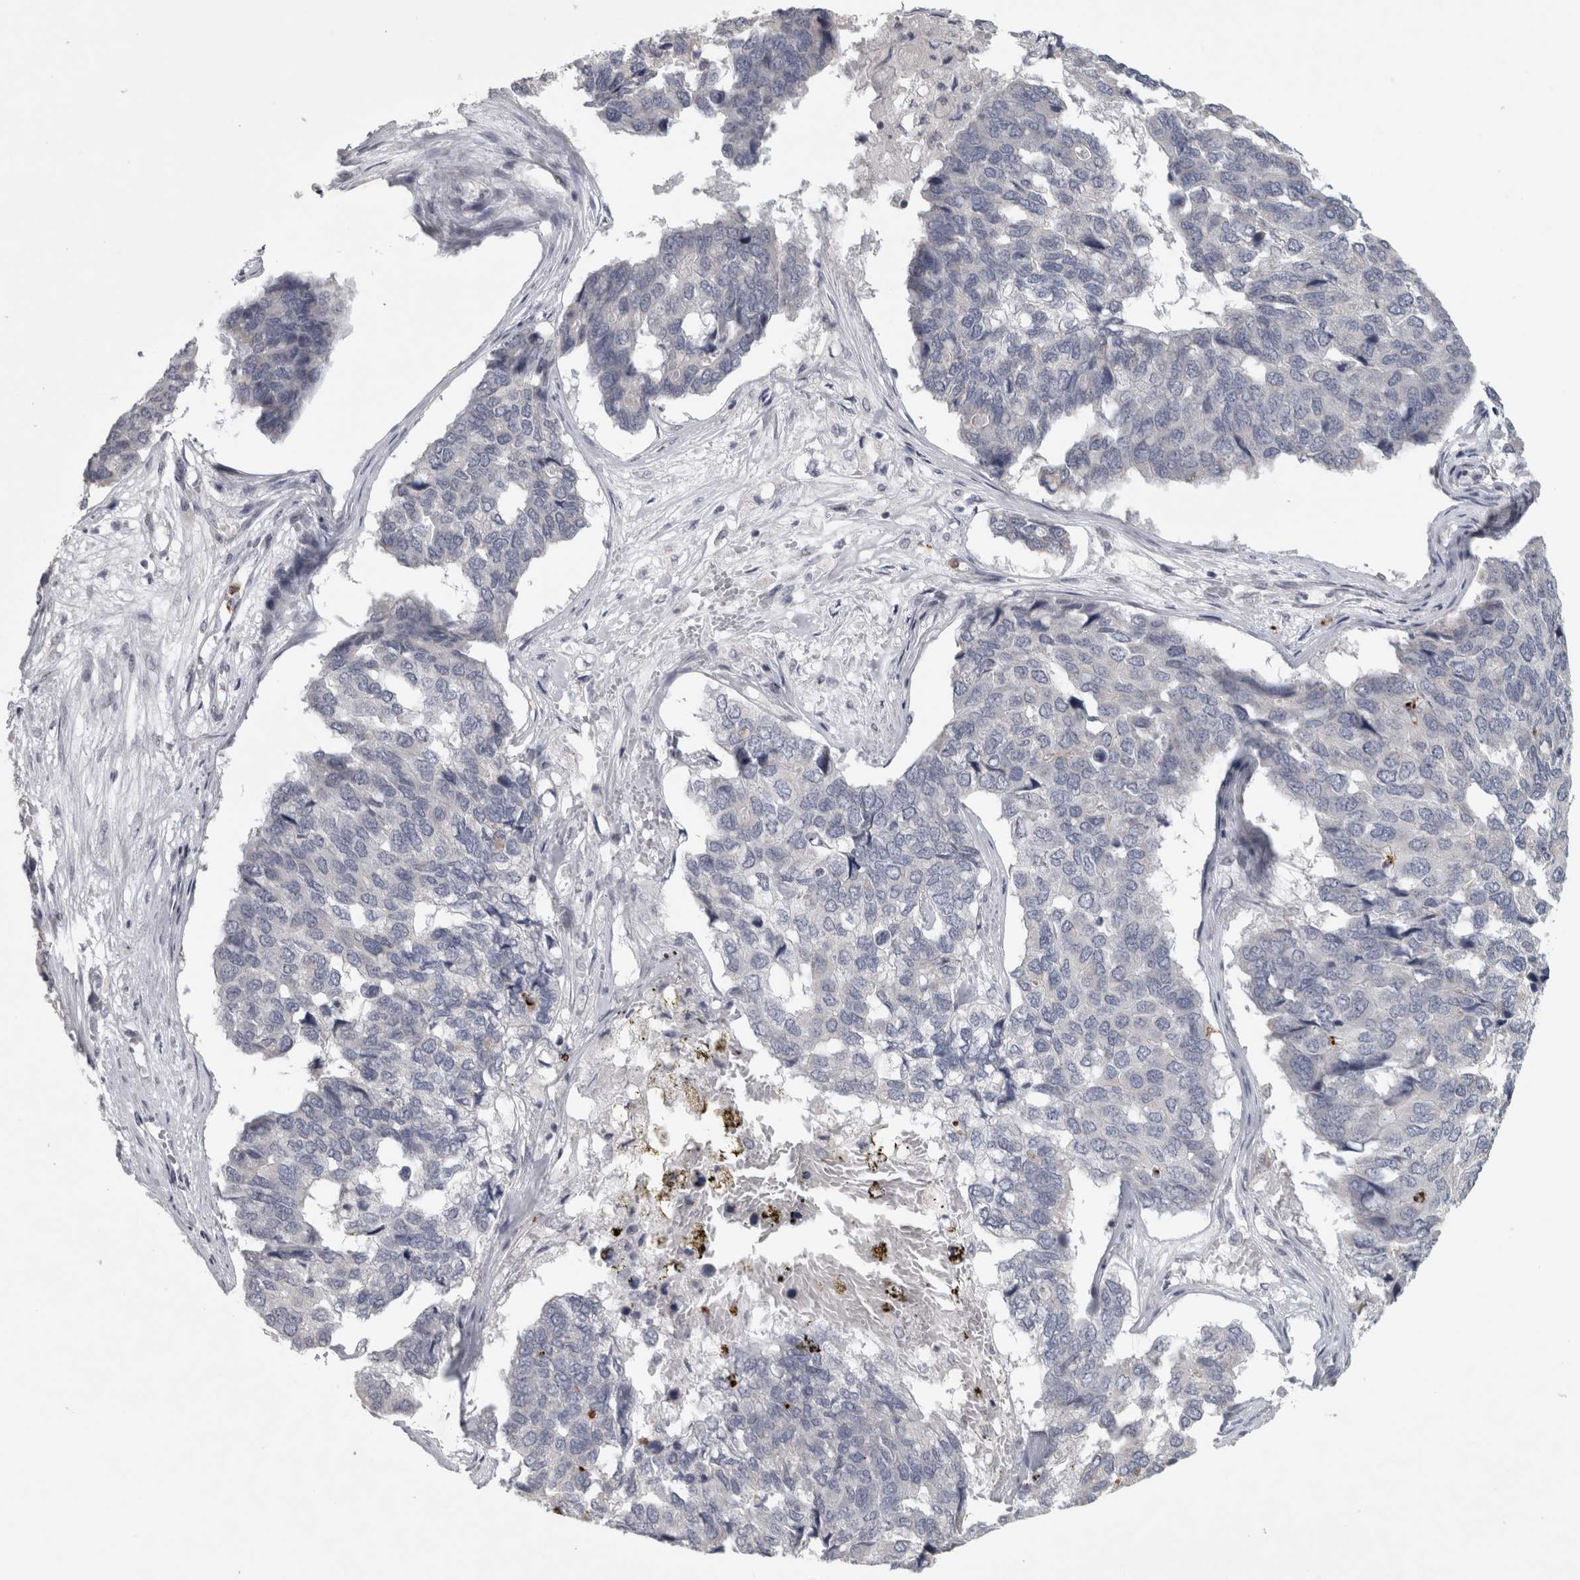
{"staining": {"intensity": "negative", "quantity": "none", "location": "none"}, "tissue": "pancreatic cancer", "cell_type": "Tumor cells", "image_type": "cancer", "snomed": [{"axis": "morphology", "description": "Adenocarcinoma, NOS"}, {"axis": "topography", "description": "Pancreas"}], "caption": "A micrograph of human pancreatic adenocarcinoma is negative for staining in tumor cells.", "gene": "PTPRN2", "patient": {"sex": "male", "age": 50}}